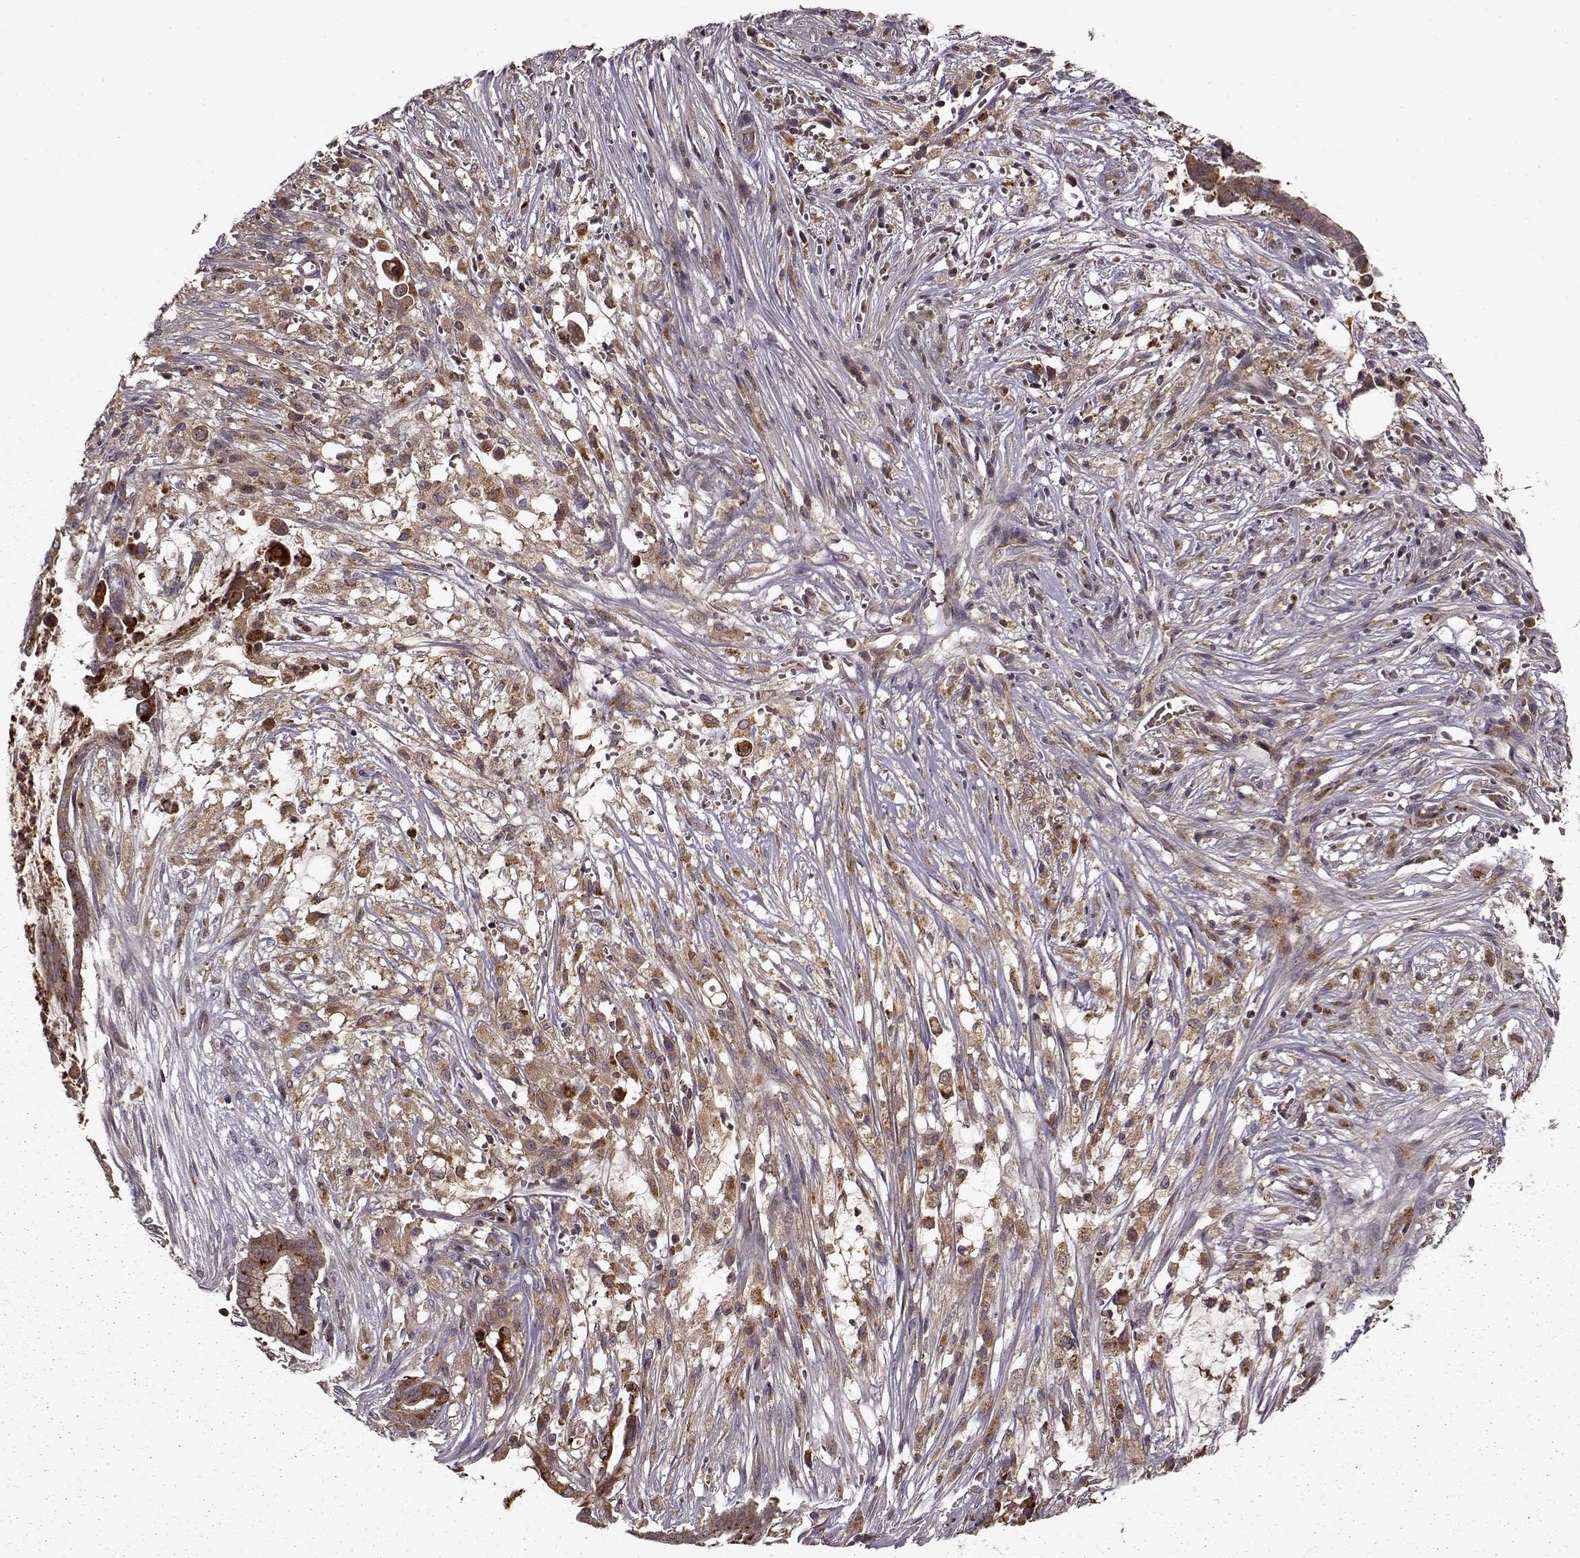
{"staining": {"intensity": "moderate", "quantity": ">75%", "location": "cytoplasmic/membranous"}, "tissue": "pancreatic cancer", "cell_type": "Tumor cells", "image_type": "cancer", "snomed": [{"axis": "morphology", "description": "Adenocarcinoma, NOS"}, {"axis": "topography", "description": "Pancreas"}], "caption": "Protein expression analysis of pancreatic cancer reveals moderate cytoplasmic/membranous positivity in about >75% of tumor cells.", "gene": "IFRD2", "patient": {"sex": "male", "age": 61}}